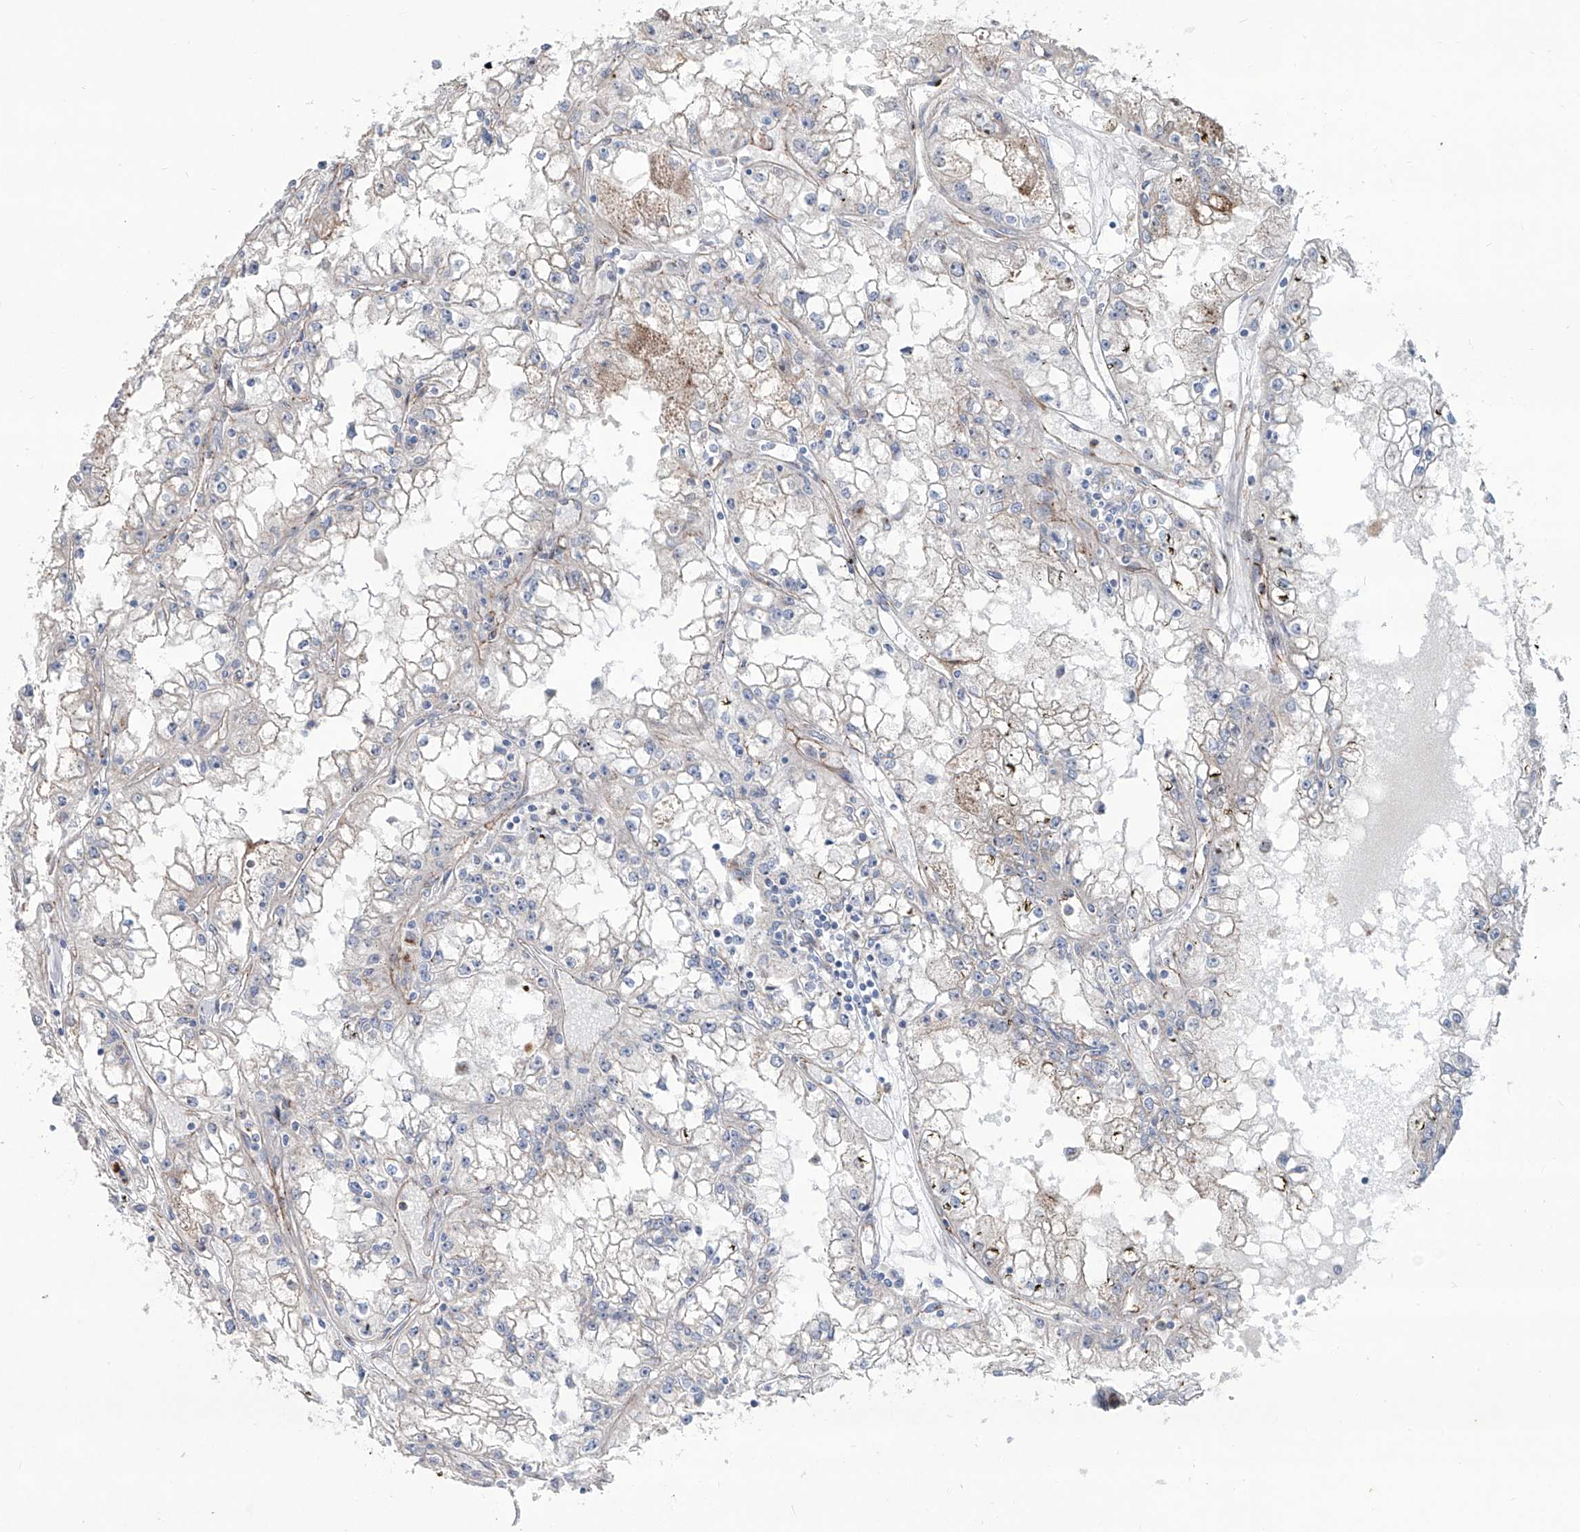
{"staining": {"intensity": "negative", "quantity": "none", "location": "none"}, "tissue": "renal cancer", "cell_type": "Tumor cells", "image_type": "cancer", "snomed": [{"axis": "morphology", "description": "Adenocarcinoma, NOS"}, {"axis": "topography", "description": "Kidney"}], "caption": "High power microscopy photomicrograph of an immunohistochemistry histopathology image of renal cancer (adenocarcinoma), revealing no significant positivity in tumor cells. (IHC, brightfield microscopy, high magnification).", "gene": "CDH5", "patient": {"sex": "male", "age": 56}}